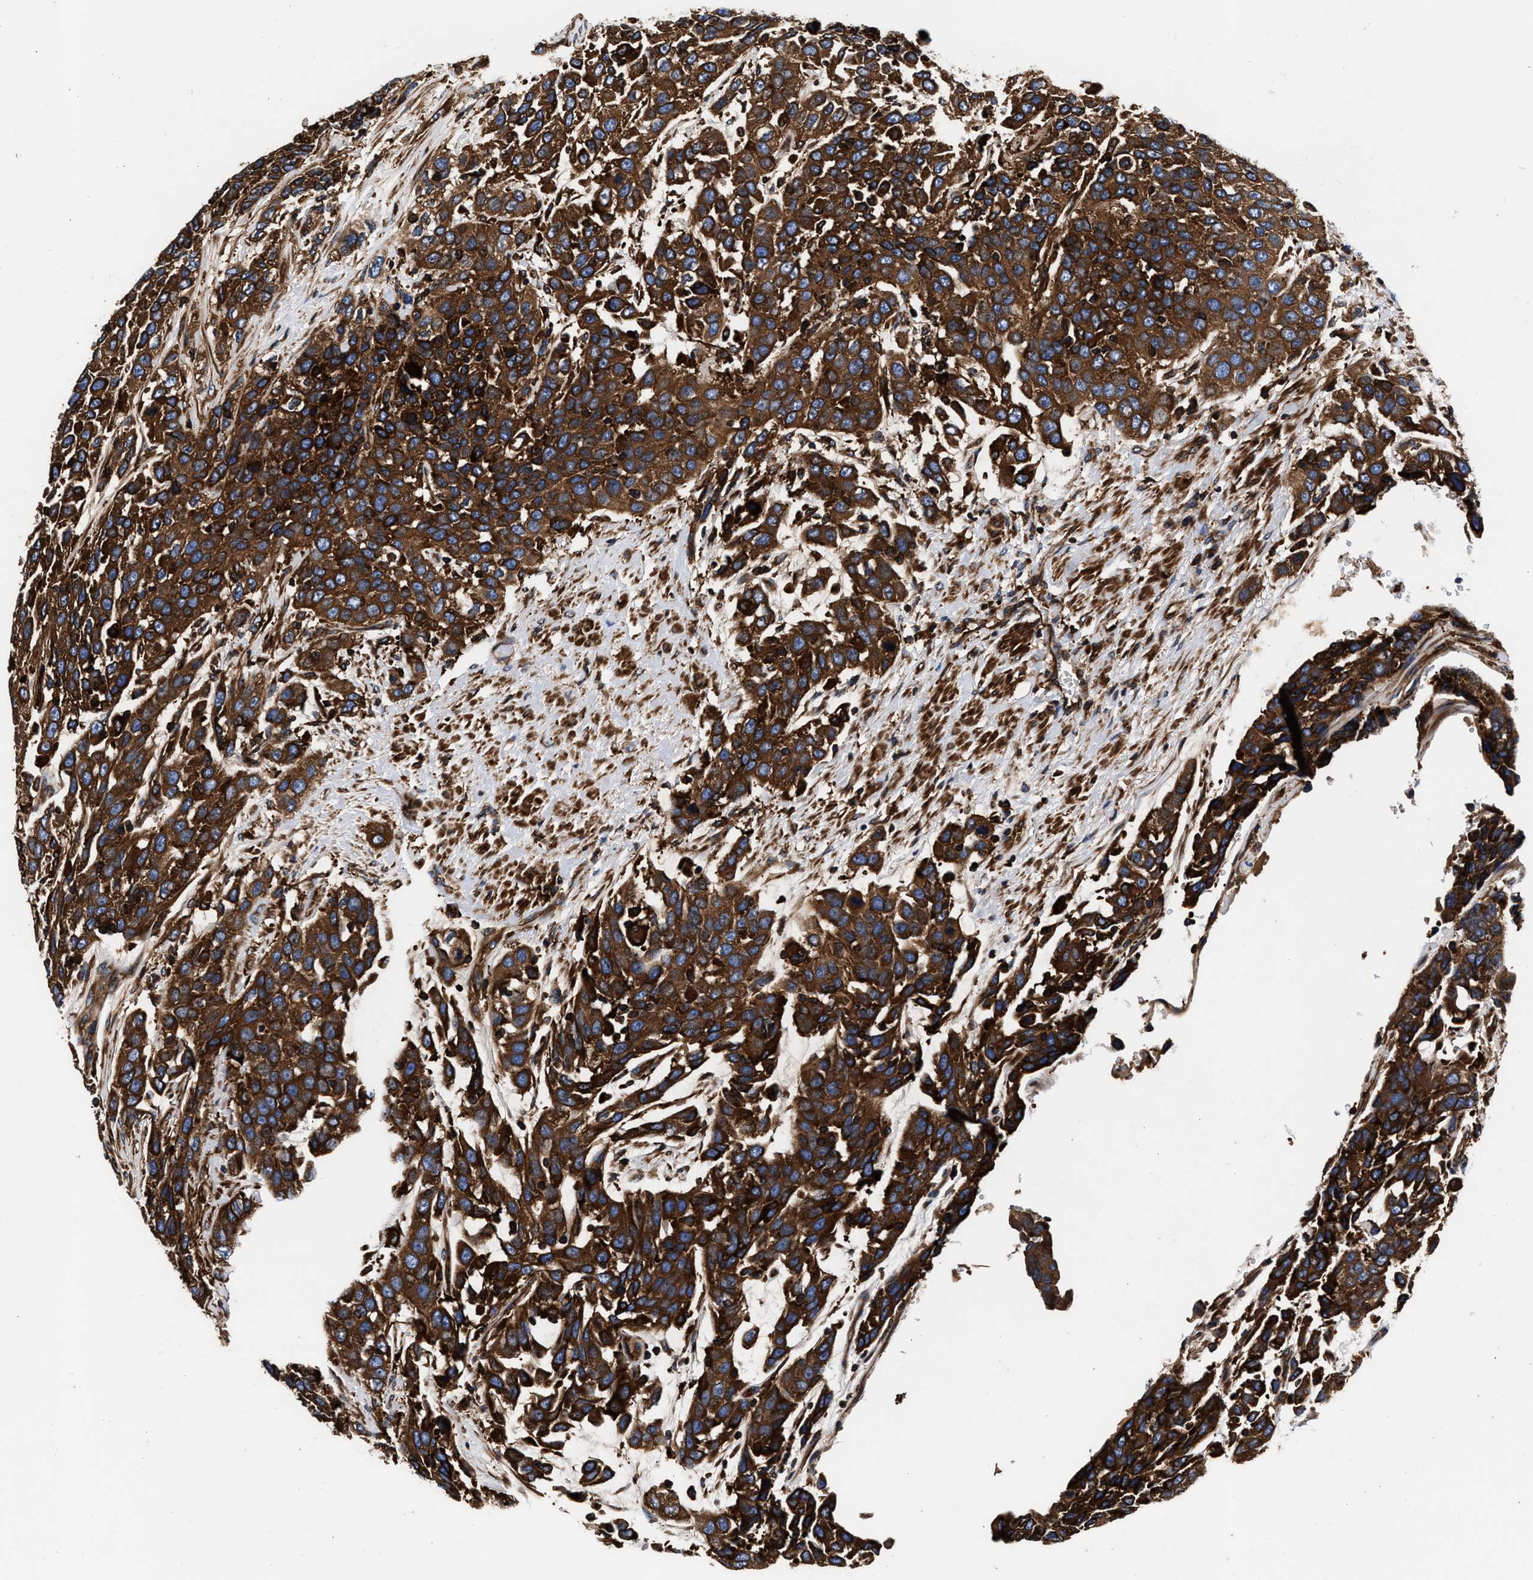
{"staining": {"intensity": "strong", "quantity": ">75%", "location": "cytoplasmic/membranous"}, "tissue": "urothelial cancer", "cell_type": "Tumor cells", "image_type": "cancer", "snomed": [{"axis": "morphology", "description": "Urothelial carcinoma, High grade"}, {"axis": "topography", "description": "Urinary bladder"}], "caption": "A brown stain highlights strong cytoplasmic/membranous expression of a protein in urothelial carcinoma (high-grade) tumor cells. (Brightfield microscopy of DAB IHC at high magnification).", "gene": "KYAT1", "patient": {"sex": "female", "age": 80}}